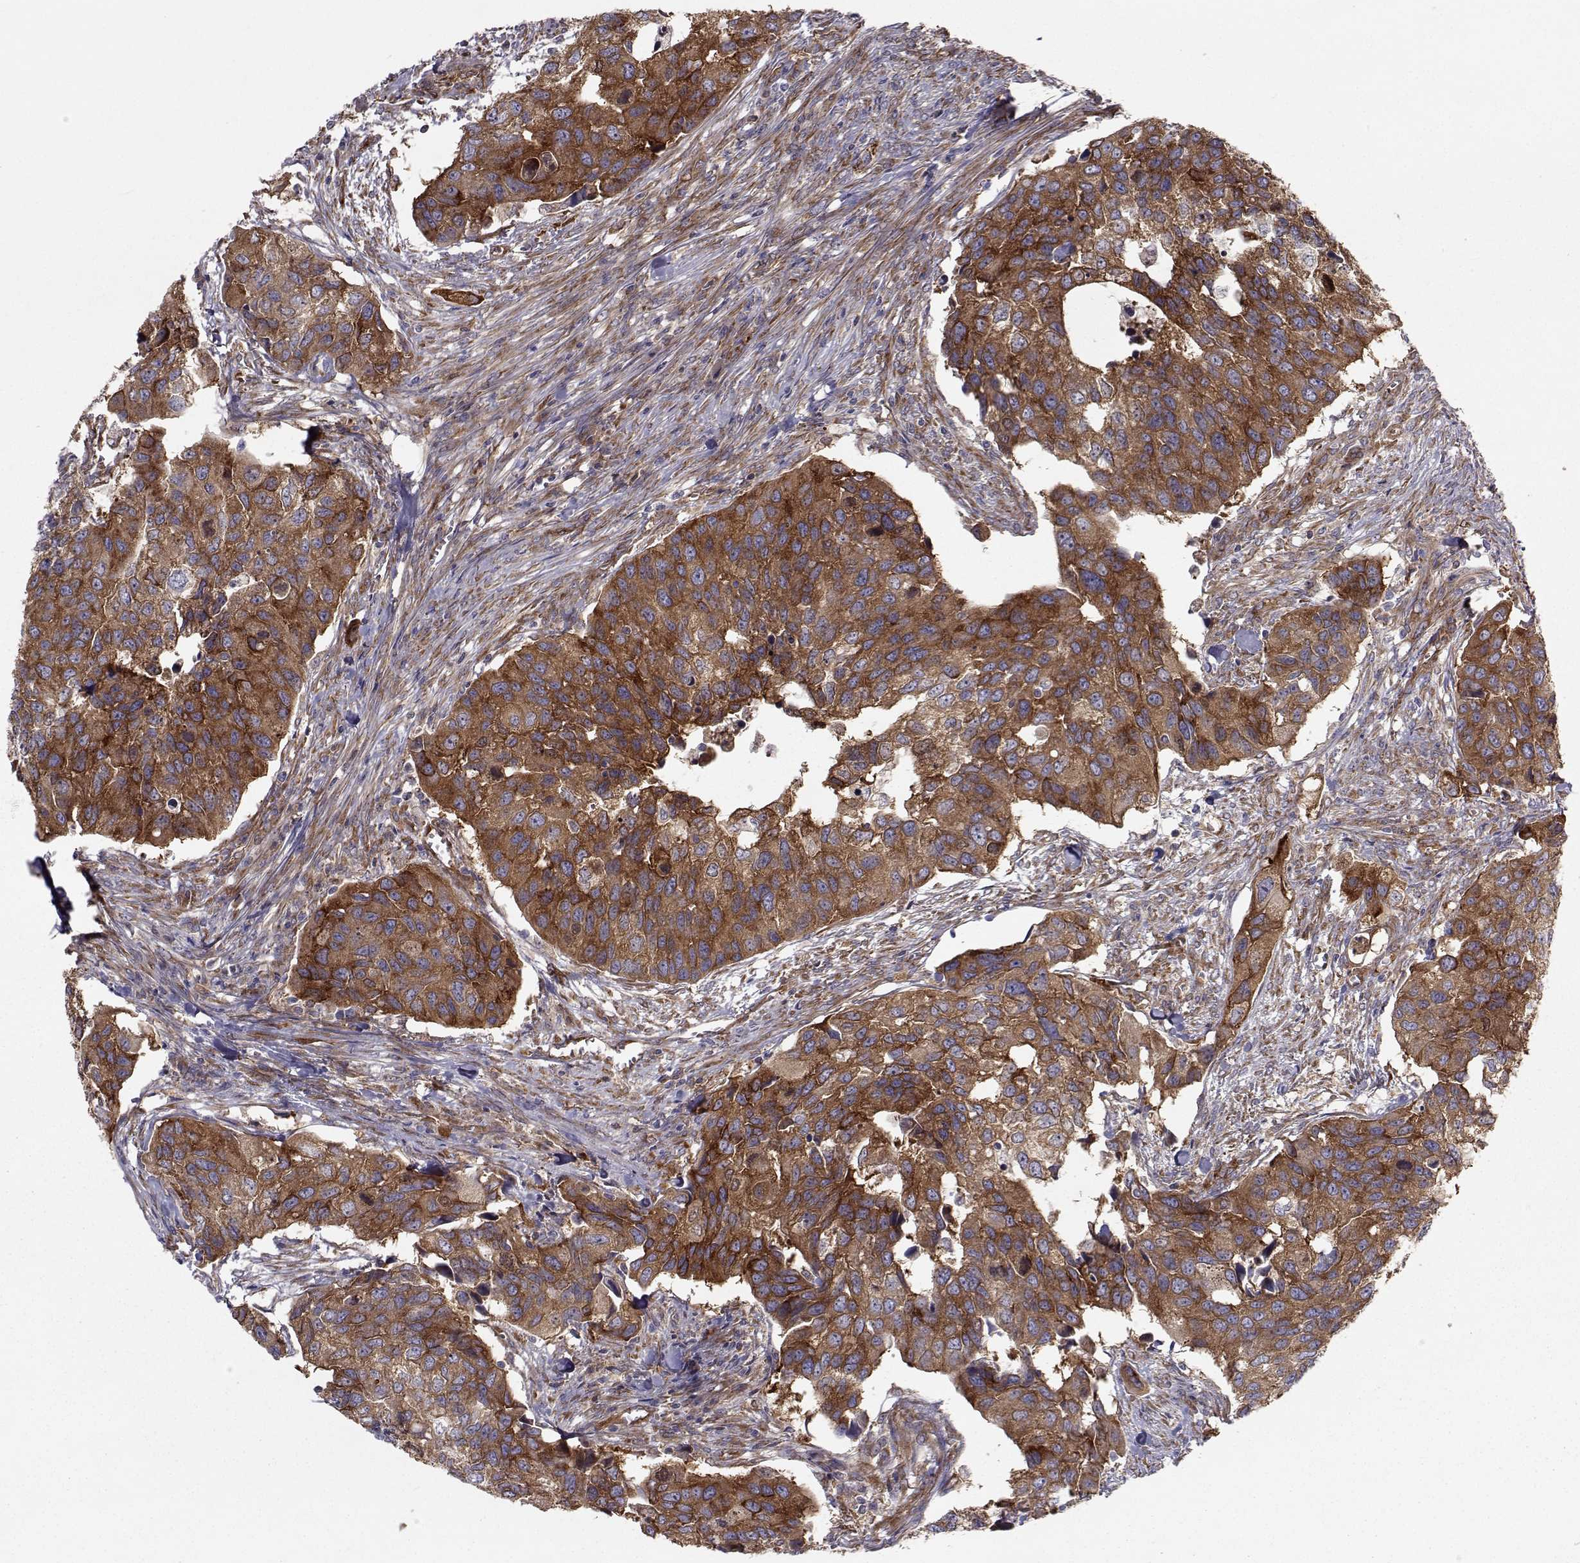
{"staining": {"intensity": "strong", "quantity": ">75%", "location": "cytoplasmic/membranous"}, "tissue": "urothelial cancer", "cell_type": "Tumor cells", "image_type": "cancer", "snomed": [{"axis": "morphology", "description": "Urothelial carcinoma, High grade"}, {"axis": "topography", "description": "Urinary bladder"}], "caption": "This photomicrograph demonstrates high-grade urothelial carcinoma stained with immunohistochemistry to label a protein in brown. The cytoplasmic/membranous of tumor cells show strong positivity for the protein. Nuclei are counter-stained blue.", "gene": "TRIP10", "patient": {"sex": "male", "age": 60}}